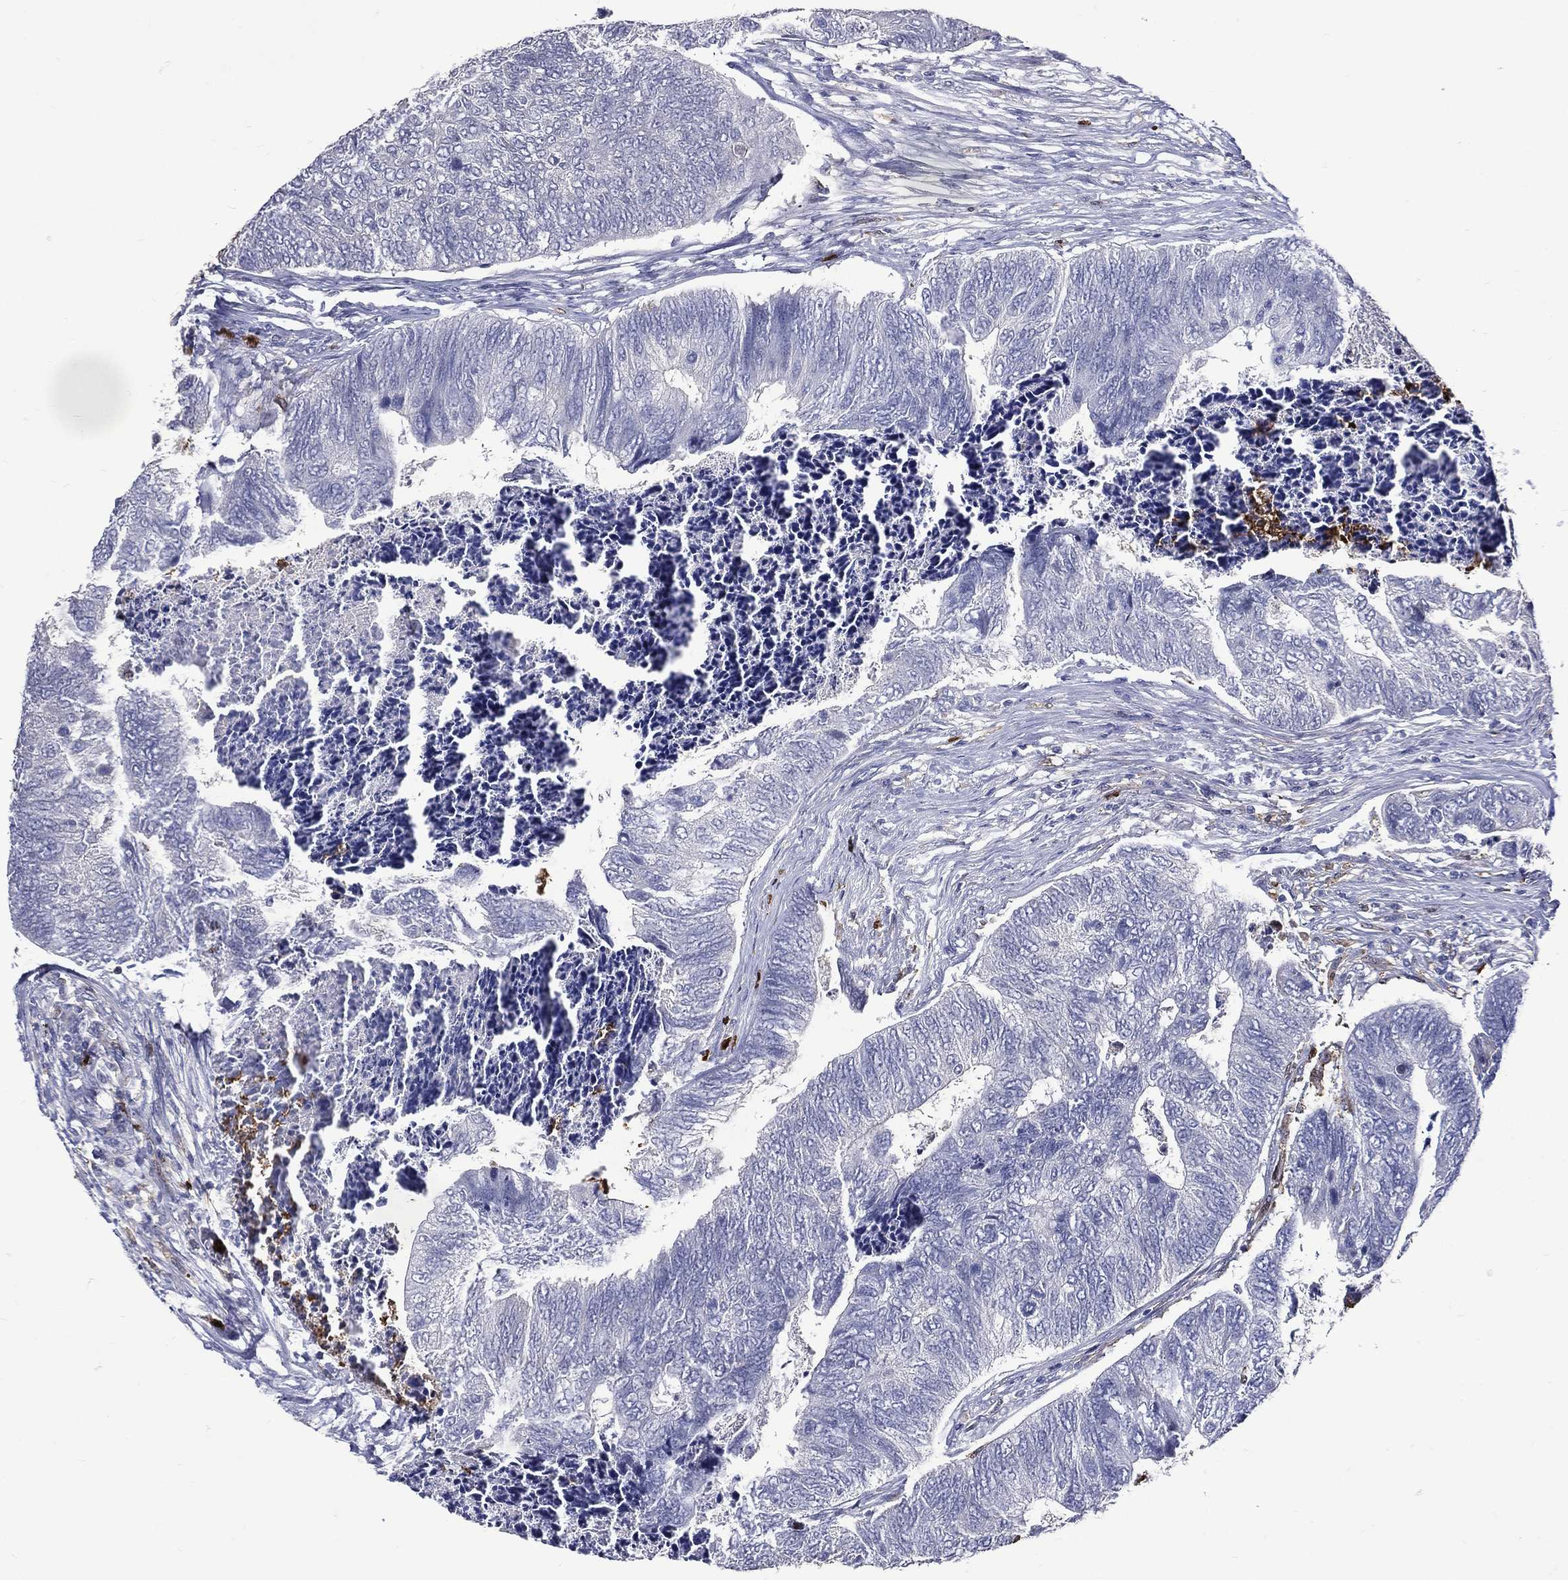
{"staining": {"intensity": "negative", "quantity": "none", "location": "none"}, "tissue": "colorectal cancer", "cell_type": "Tumor cells", "image_type": "cancer", "snomed": [{"axis": "morphology", "description": "Adenocarcinoma, NOS"}, {"axis": "topography", "description": "Colon"}], "caption": "Colorectal cancer was stained to show a protein in brown. There is no significant positivity in tumor cells.", "gene": "GPR171", "patient": {"sex": "female", "age": 67}}